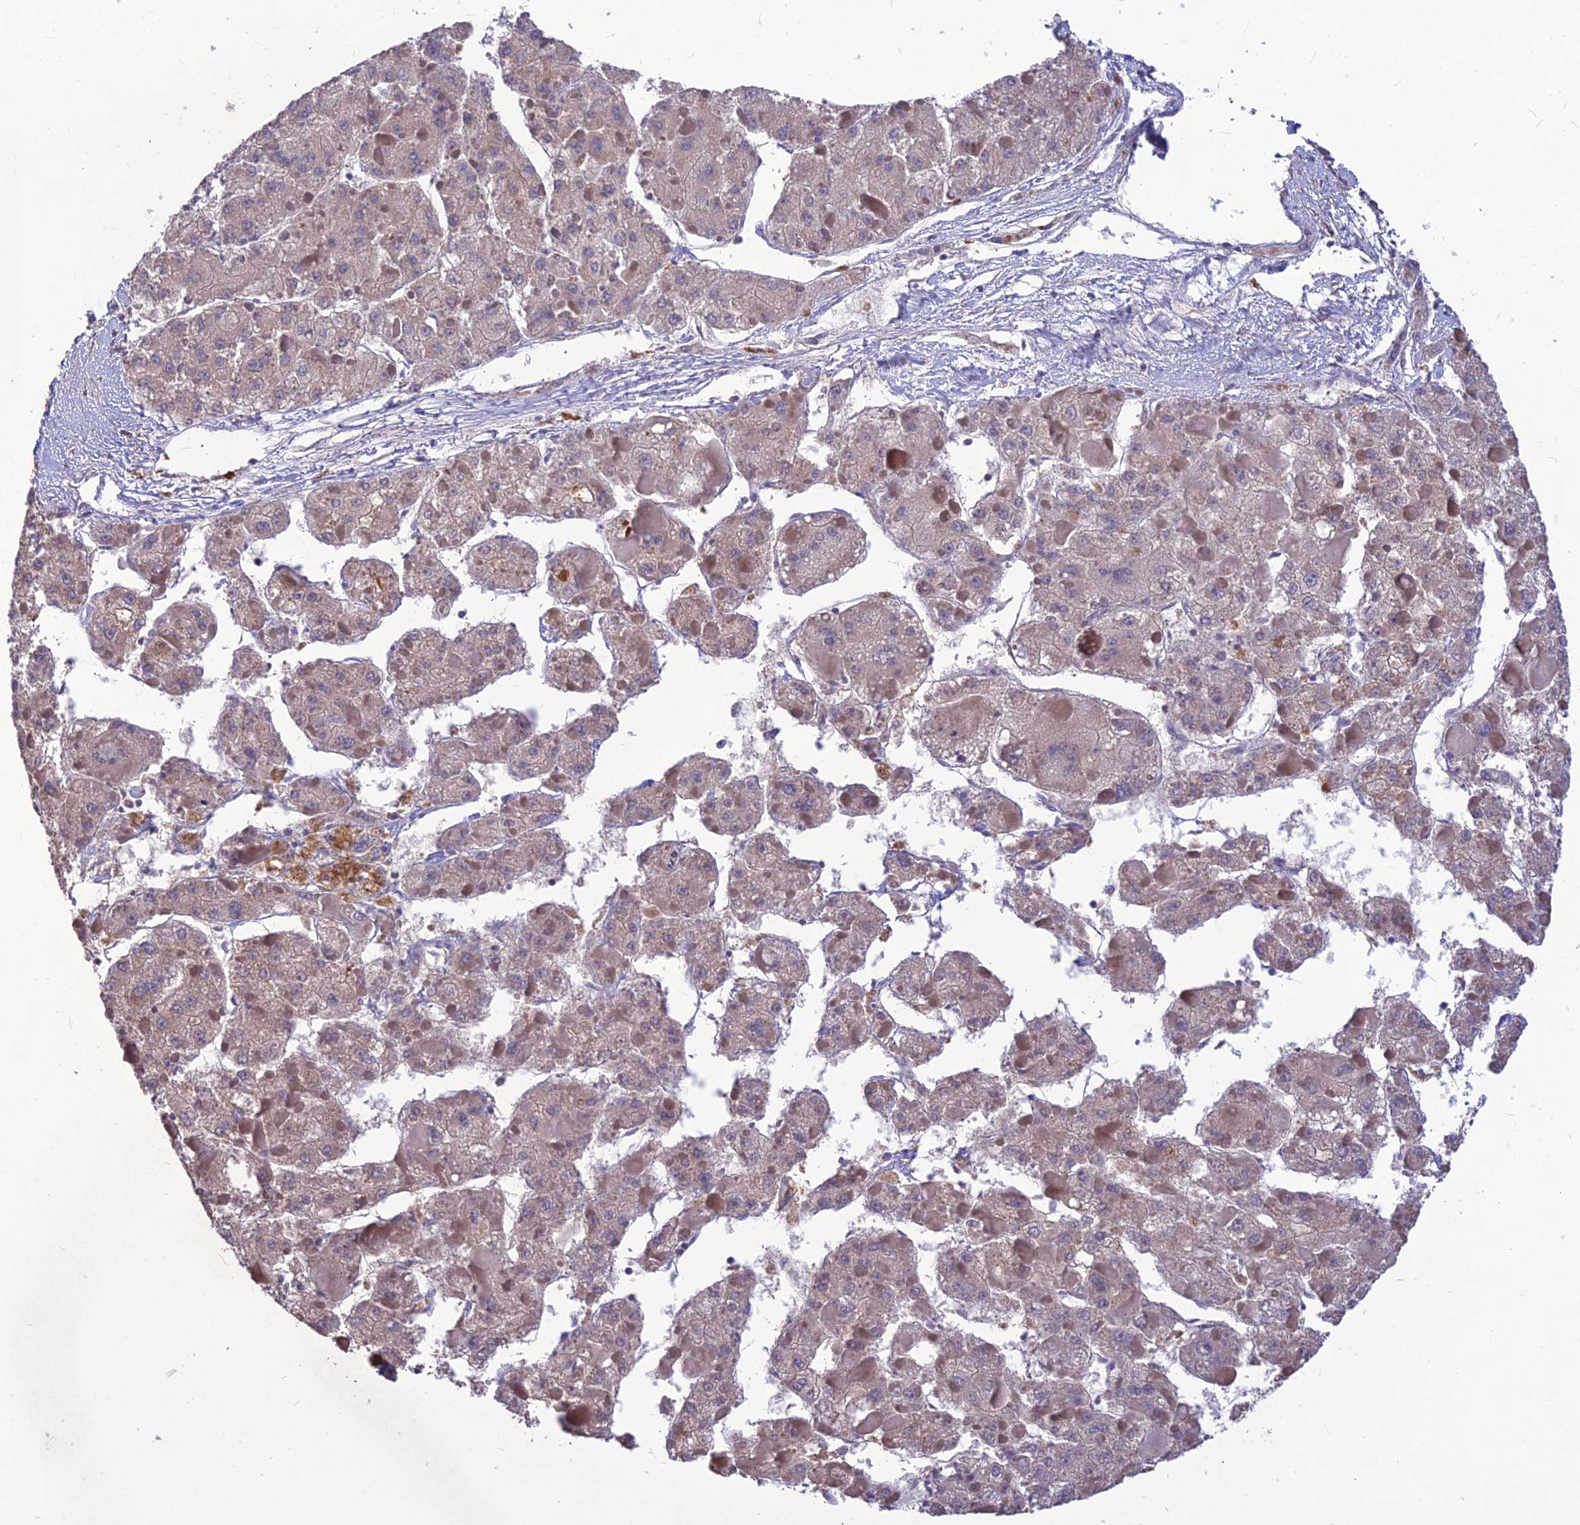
{"staining": {"intensity": "negative", "quantity": "none", "location": "none"}, "tissue": "liver cancer", "cell_type": "Tumor cells", "image_type": "cancer", "snomed": [{"axis": "morphology", "description": "Carcinoma, Hepatocellular, NOS"}, {"axis": "topography", "description": "Liver"}], "caption": "Photomicrograph shows no significant protein staining in tumor cells of hepatocellular carcinoma (liver). The staining is performed using DAB (3,3'-diaminobenzidine) brown chromogen with nuclei counter-stained in using hematoxylin.", "gene": "CLUH", "patient": {"sex": "female", "age": 73}}